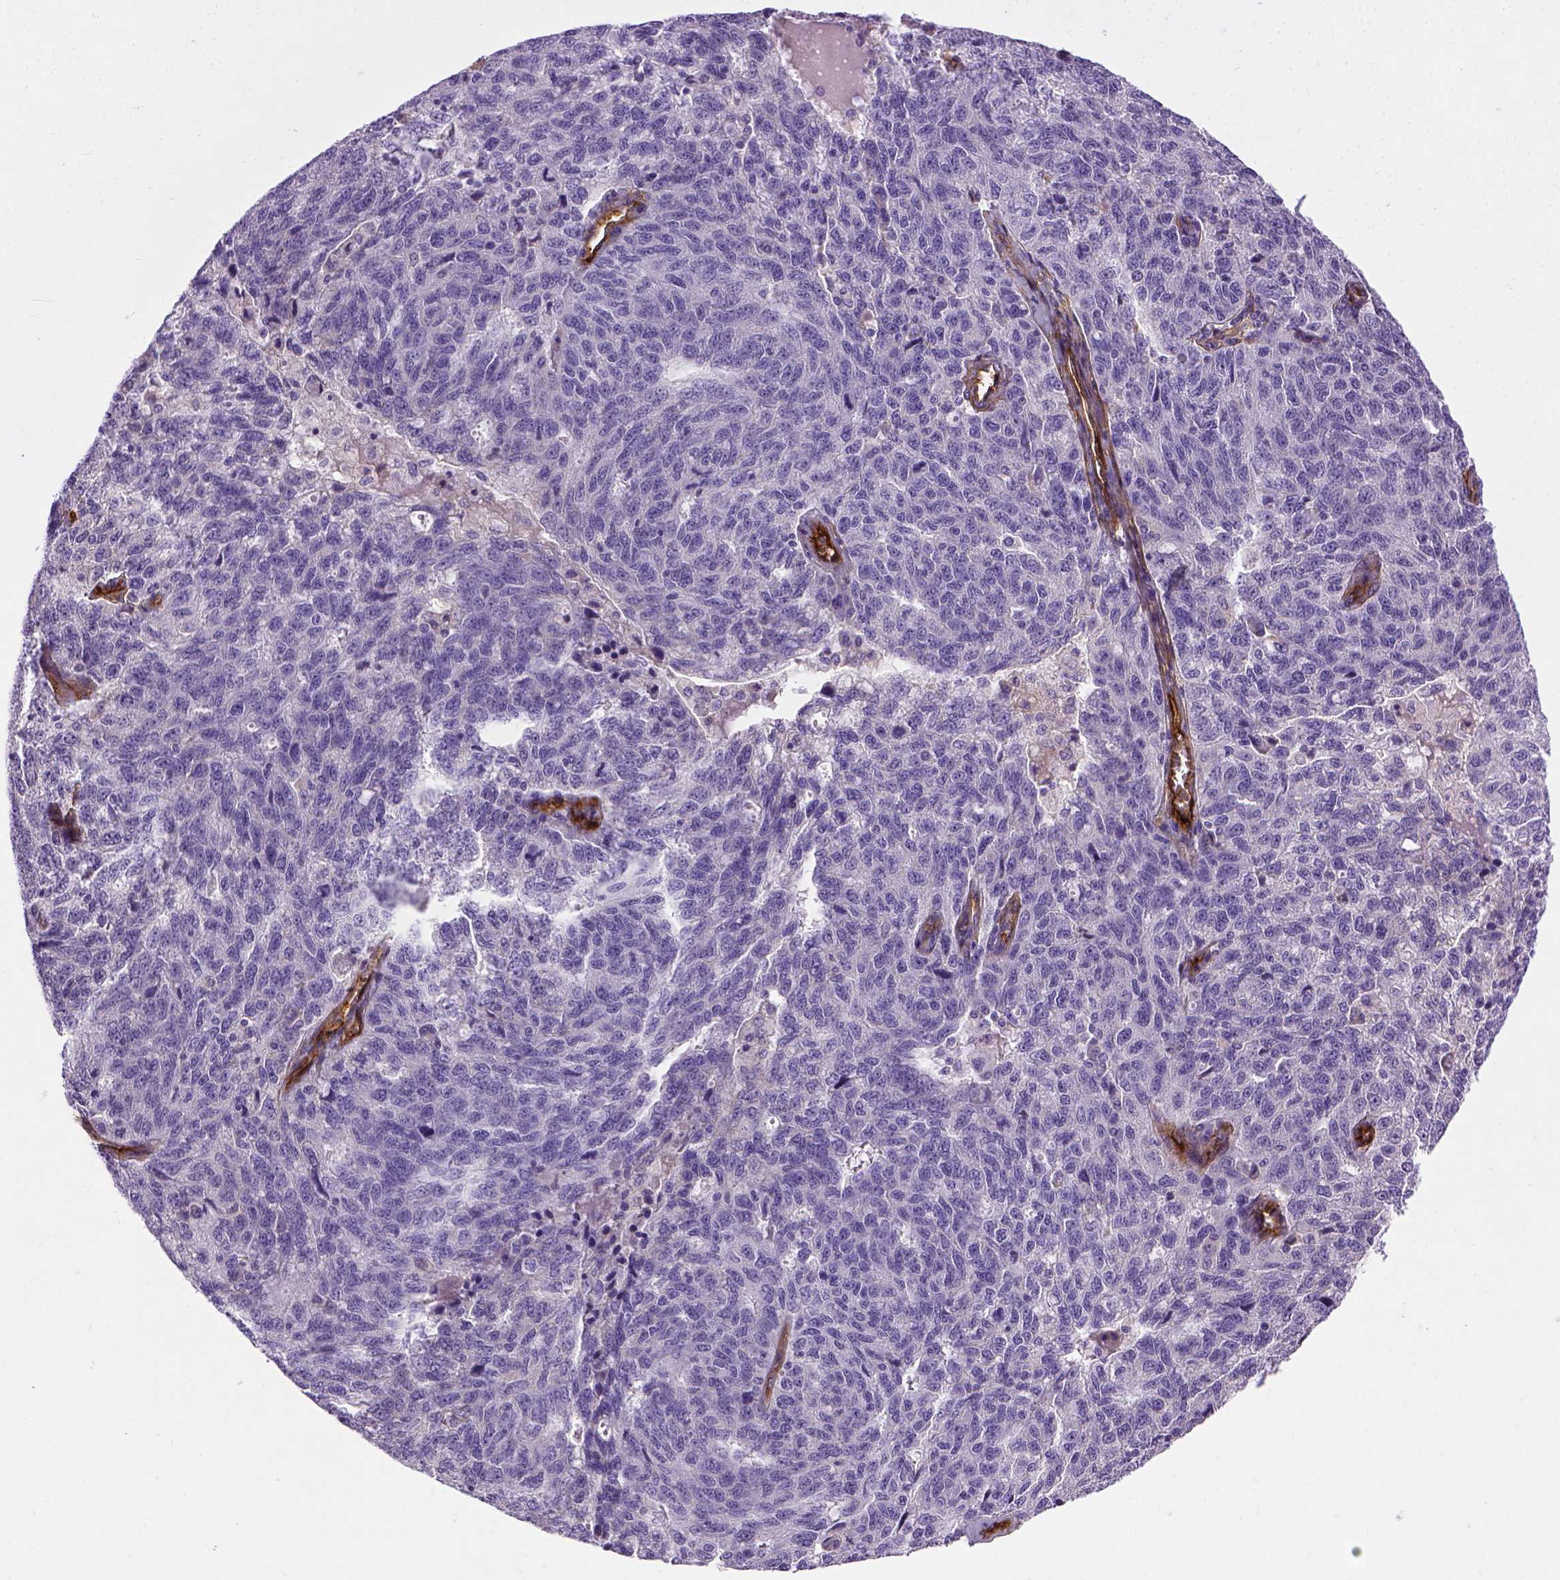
{"staining": {"intensity": "negative", "quantity": "none", "location": "none"}, "tissue": "ovarian cancer", "cell_type": "Tumor cells", "image_type": "cancer", "snomed": [{"axis": "morphology", "description": "Cystadenocarcinoma, serous, NOS"}, {"axis": "topography", "description": "Ovary"}], "caption": "Human serous cystadenocarcinoma (ovarian) stained for a protein using IHC exhibits no staining in tumor cells.", "gene": "ENG", "patient": {"sex": "female", "age": 71}}